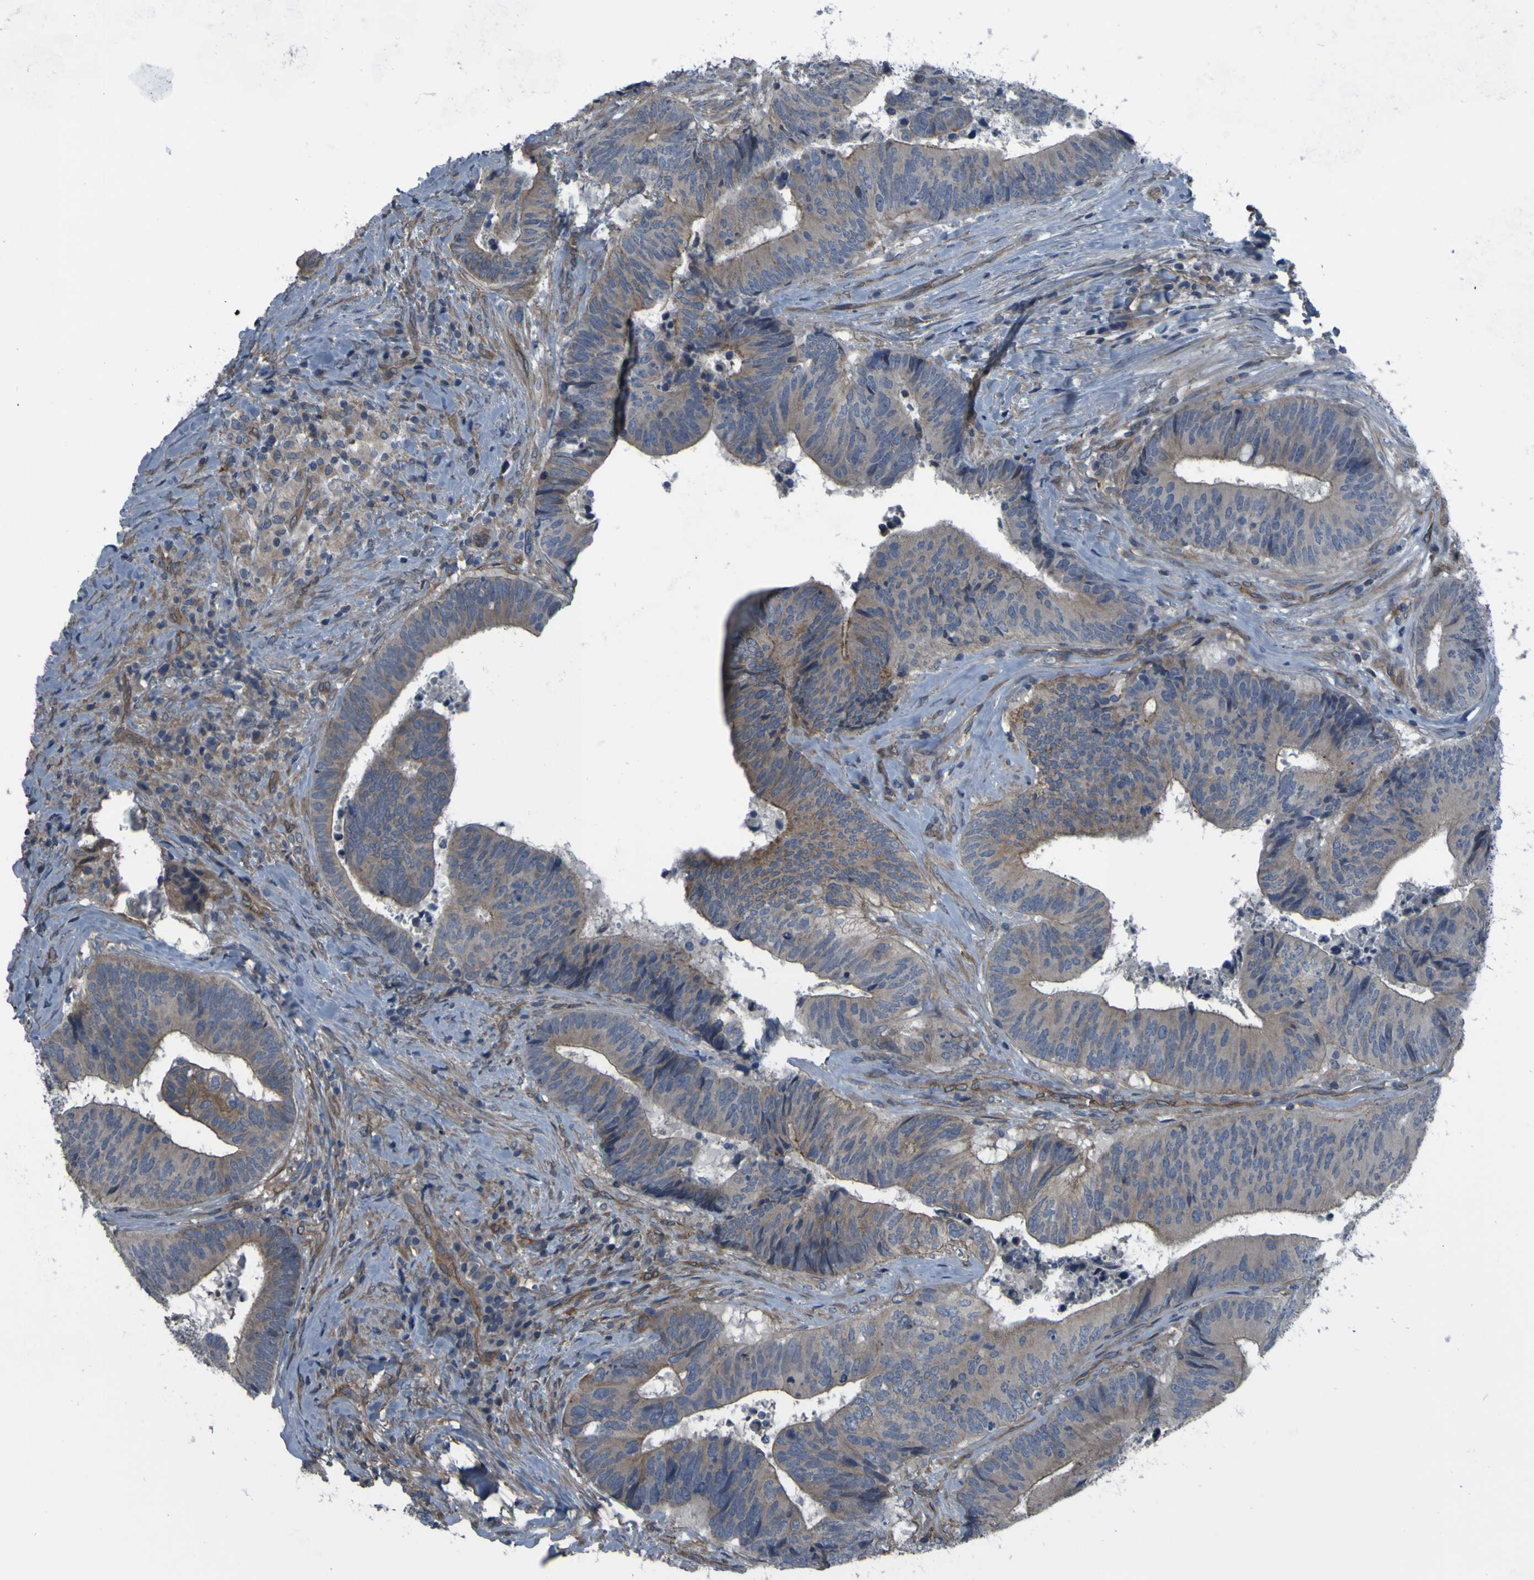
{"staining": {"intensity": "weak", "quantity": ">75%", "location": "cytoplasmic/membranous"}, "tissue": "colorectal cancer", "cell_type": "Tumor cells", "image_type": "cancer", "snomed": [{"axis": "morphology", "description": "Adenocarcinoma, NOS"}, {"axis": "topography", "description": "Rectum"}], "caption": "Adenocarcinoma (colorectal) stained with IHC exhibits weak cytoplasmic/membranous staining in approximately >75% of tumor cells.", "gene": "GRAMD1A", "patient": {"sex": "male", "age": 72}}